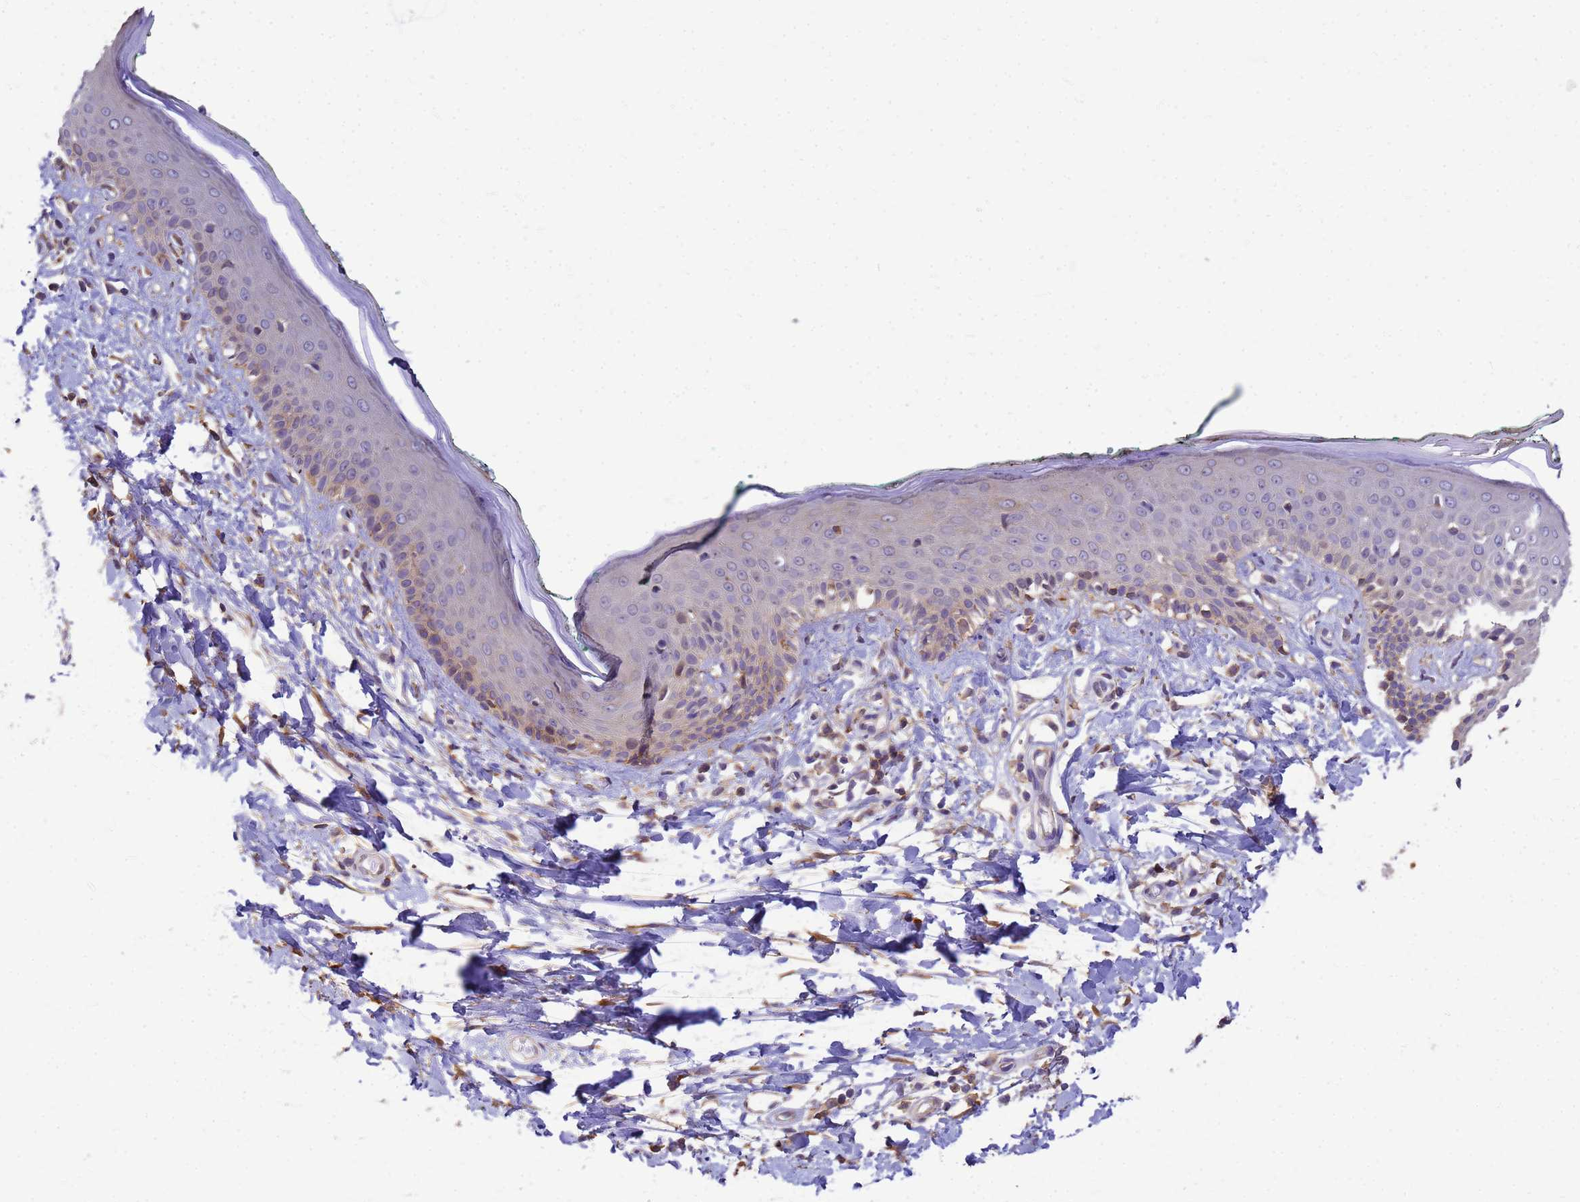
{"staining": {"intensity": "moderate", "quantity": ">75%", "location": "cytoplasmic/membranous"}, "tissue": "skin", "cell_type": "Fibroblasts", "image_type": "normal", "snomed": [{"axis": "morphology", "description": "Normal tissue, NOS"}, {"axis": "morphology", "description": "Malignant melanoma, NOS"}, {"axis": "topography", "description": "Skin"}], "caption": "Unremarkable skin was stained to show a protein in brown. There is medium levels of moderate cytoplasmic/membranous expression in about >75% of fibroblasts. The protein of interest is stained brown, and the nuclei are stained in blue (DAB IHC with brightfield microscopy, high magnification).", "gene": "ENSG00000198211", "patient": {"sex": "male", "age": 62}}